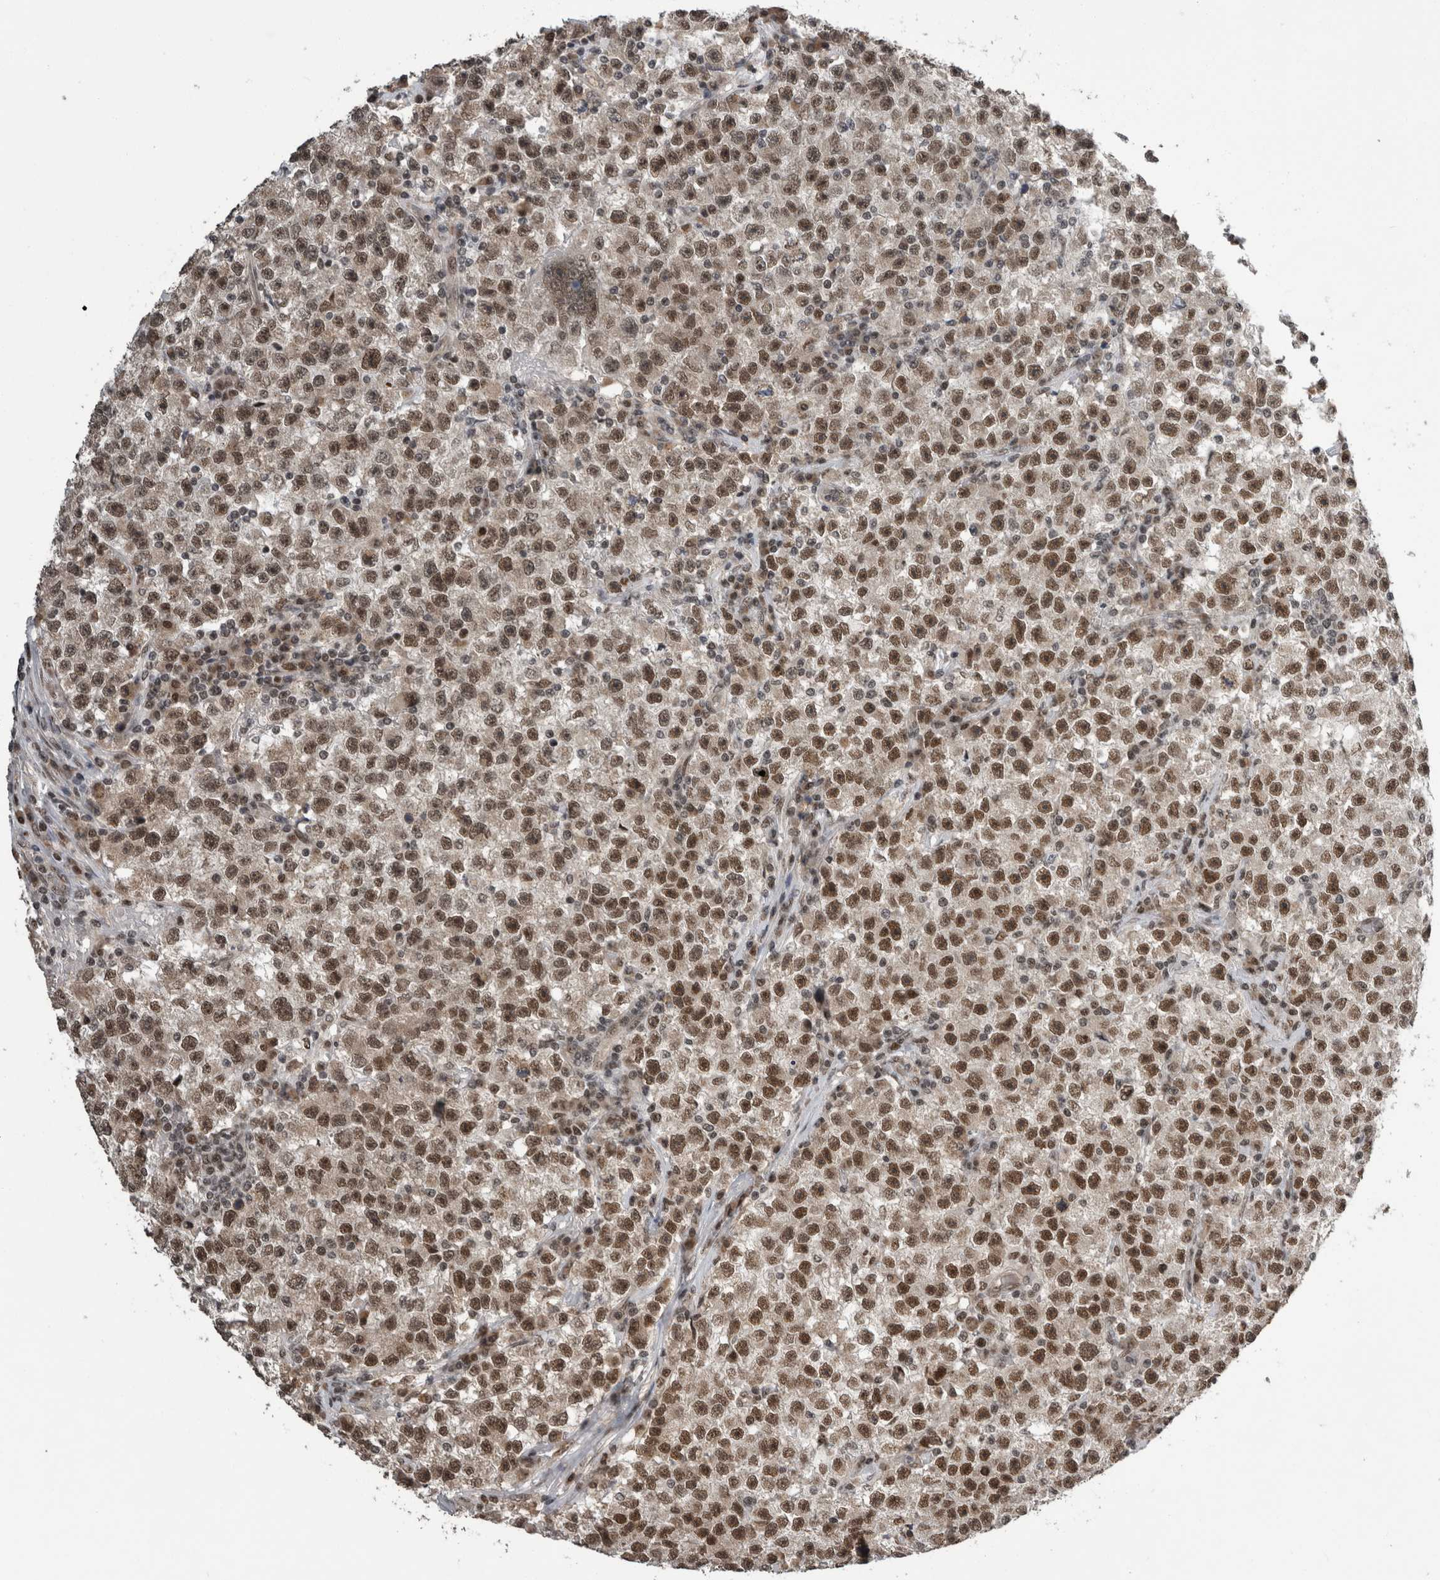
{"staining": {"intensity": "strong", "quantity": ">75%", "location": "nuclear"}, "tissue": "testis cancer", "cell_type": "Tumor cells", "image_type": "cancer", "snomed": [{"axis": "morphology", "description": "Seminoma, NOS"}, {"axis": "topography", "description": "Testis"}], "caption": "Strong nuclear protein positivity is present in about >75% of tumor cells in testis seminoma.", "gene": "CPSF2", "patient": {"sex": "male", "age": 22}}